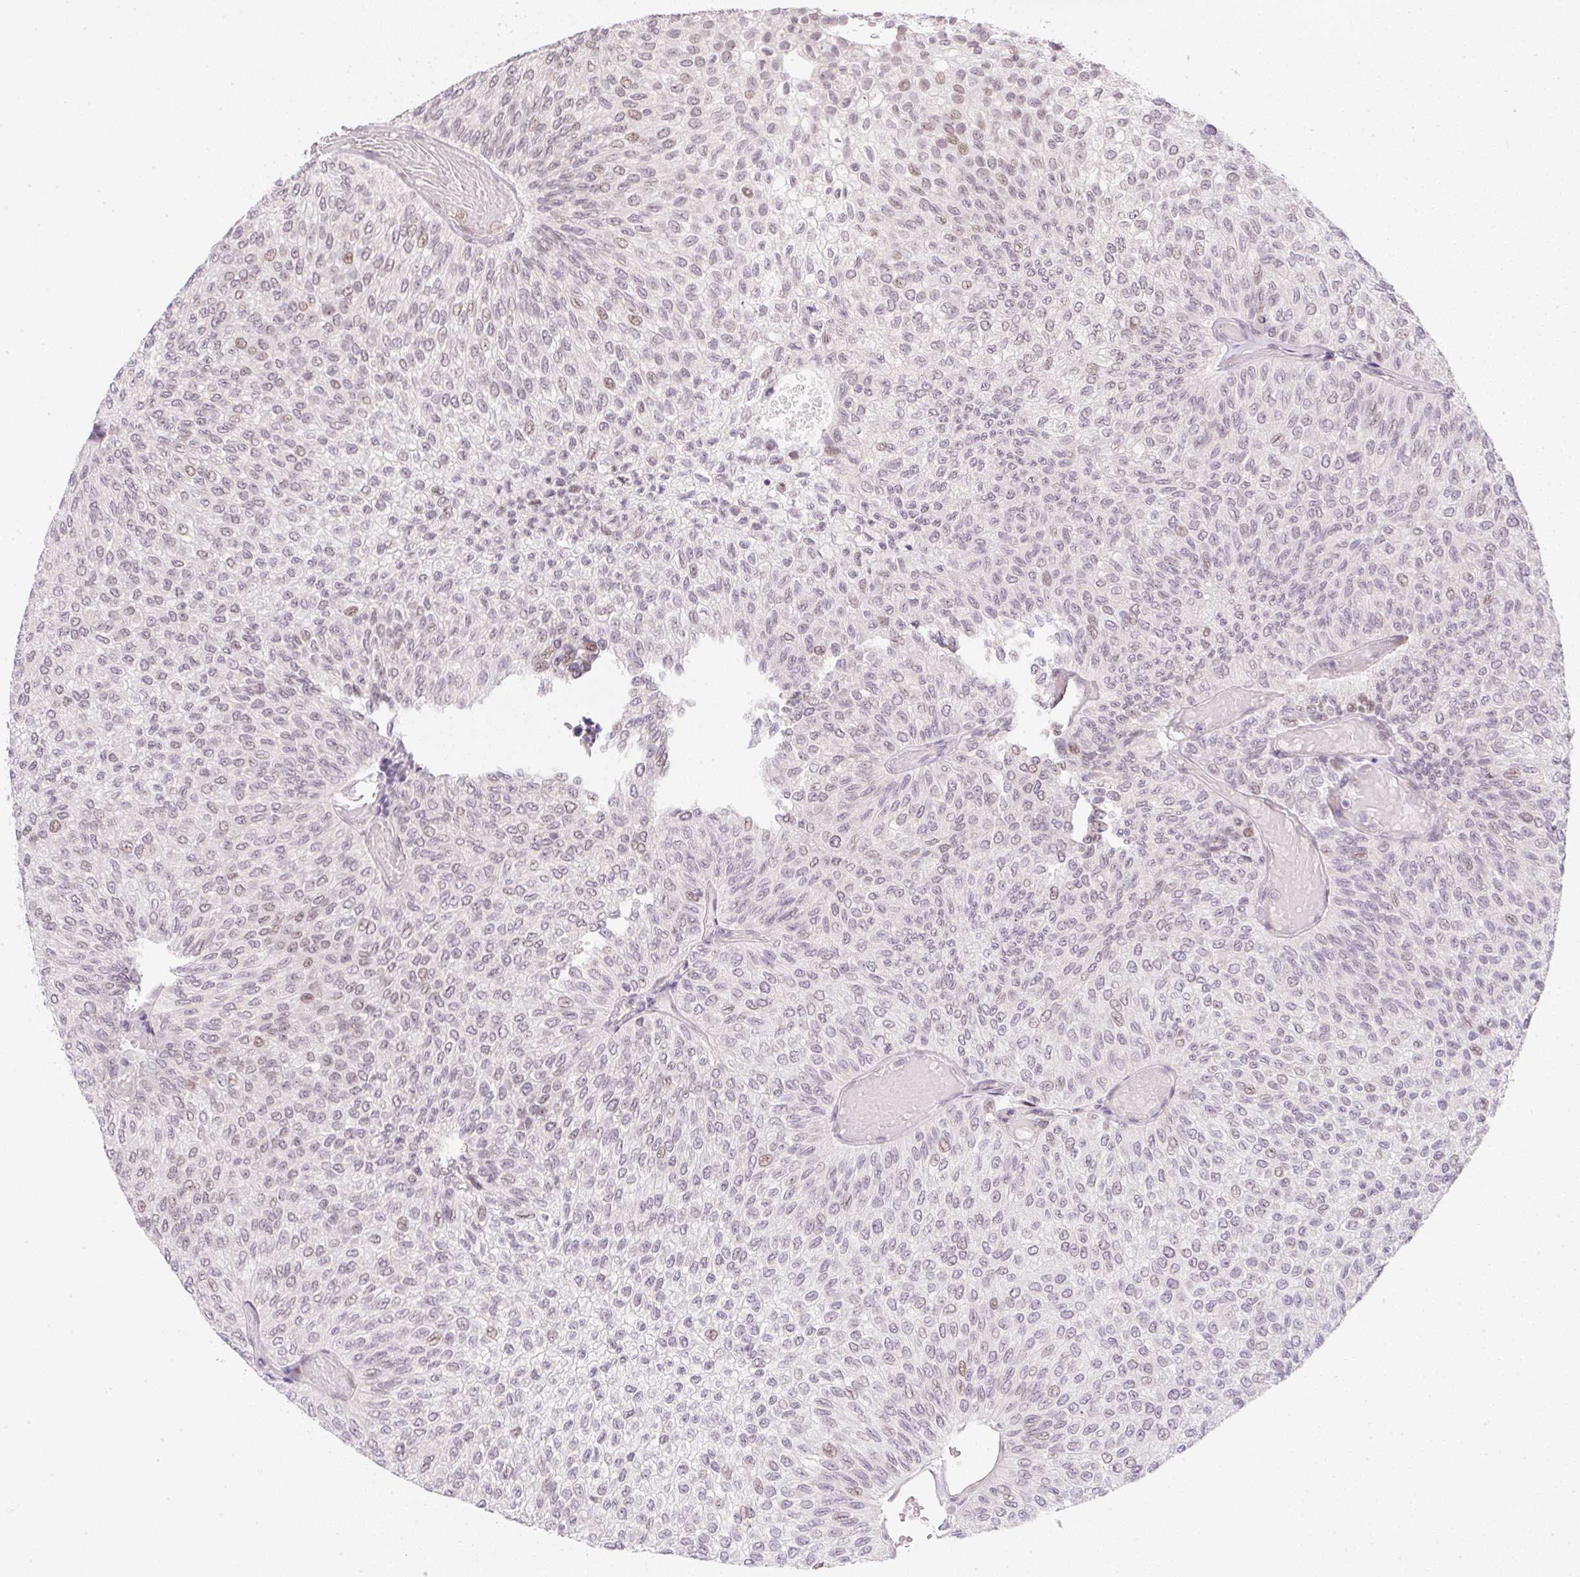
{"staining": {"intensity": "weak", "quantity": "25%-75%", "location": "nuclear"}, "tissue": "urothelial cancer", "cell_type": "Tumor cells", "image_type": "cancer", "snomed": [{"axis": "morphology", "description": "Urothelial carcinoma, Low grade"}, {"axis": "topography", "description": "Urinary bladder"}], "caption": "Weak nuclear protein staining is present in approximately 25%-75% of tumor cells in low-grade urothelial carcinoma. (DAB IHC, brown staining for protein, blue staining for nuclei).", "gene": "DPPA4", "patient": {"sex": "male", "age": 78}}